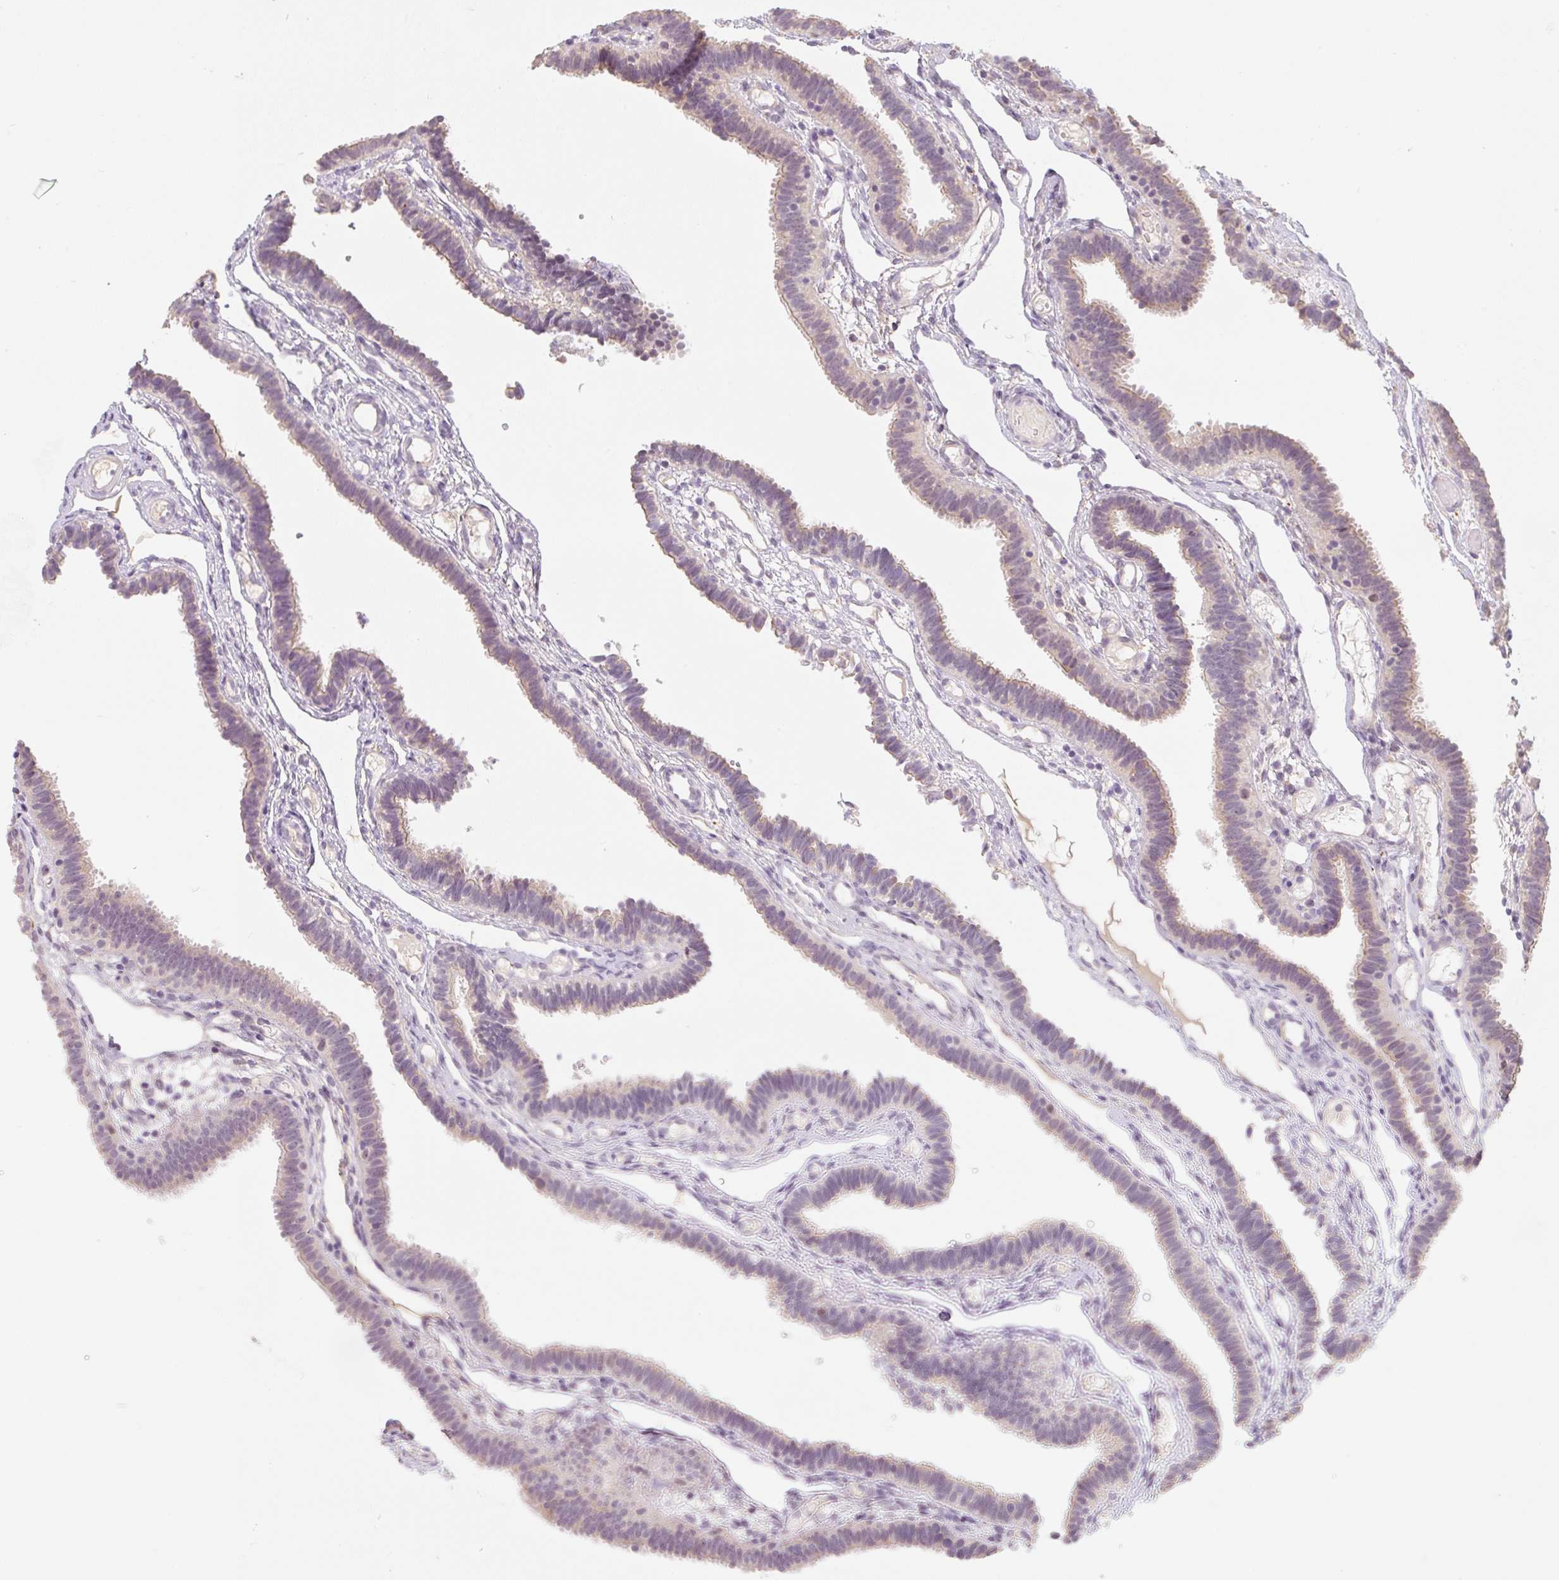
{"staining": {"intensity": "weak", "quantity": "25%-75%", "location": "cytoplasmic/membranous,nuclear"}, "tissue": "fallopian tube", "cell_type": "Glandular cells", "image_type": "normal", "snomed": [{"axis": "morphology", "description": "Normal tissue, NOS"}, {"axis": "topography", "description": "Fallopian tube"}], "caption": "DAB immunohistochemical staining of unremarkable fallopian tube exhibits weak cytoplasmic/membranous,nuclear protein staining in approximately 25%-75% of glandular cells. The staining was performed using DAB (3,3'-diaminobenzidine) to visualize the protein expression in brown, while the nuclei were stained in blue with hematoxylin (Magnification: 20x).", "gene": "MIA2", "patient": {"sex": "female", "age": 37}}